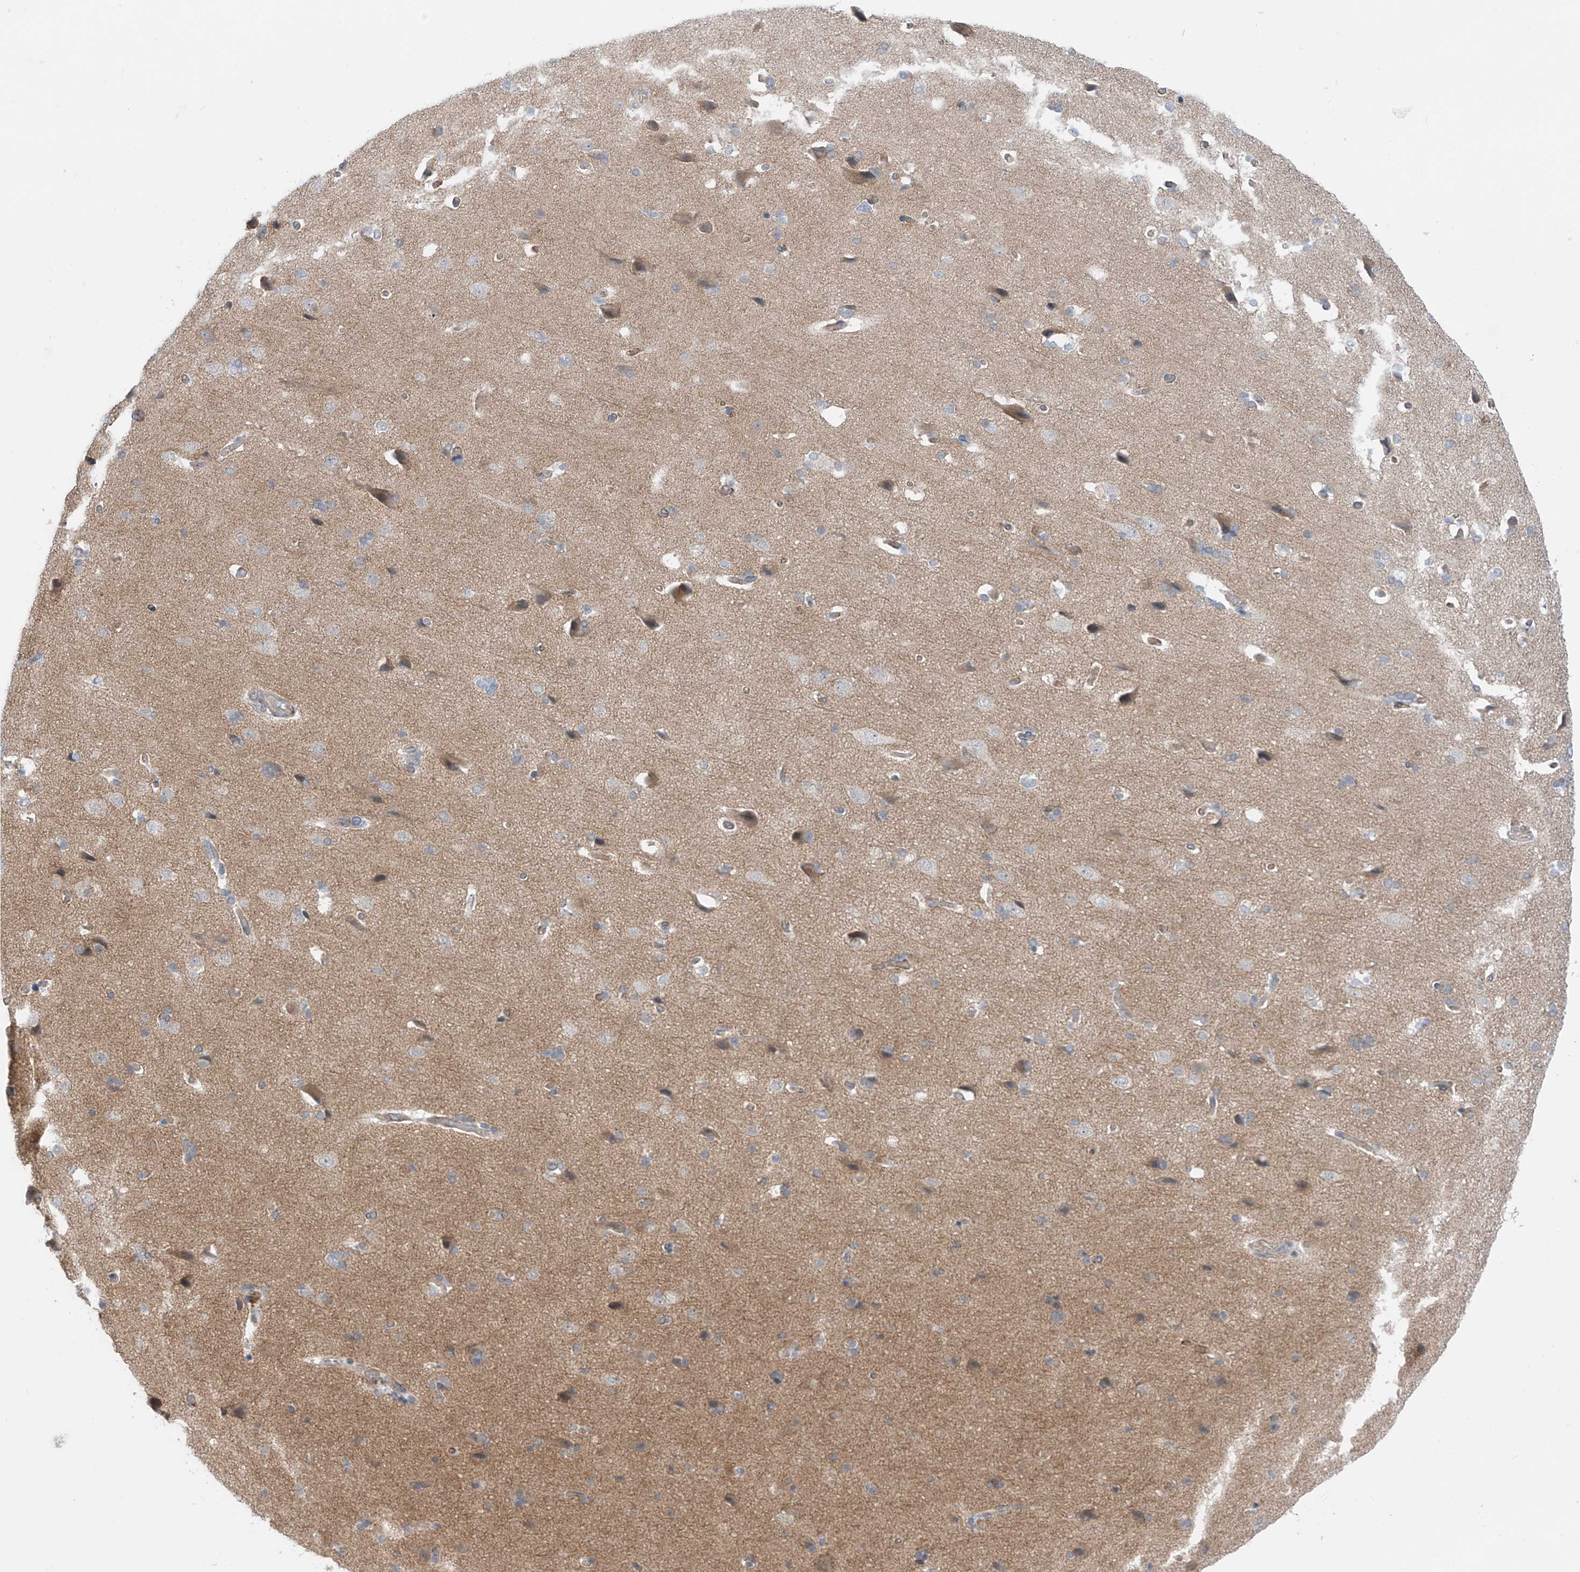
{"staining": {"intensity": "weak", "quantity": ">75%", "location": "cytoplasmic/membranous"}, "tissue": "cerebral cortex", "cell_type": "Endothelial cells", "image_type": "normal", "snomed": [{"axis": "morphology", "description": "Normal tissue, NOS"}, {"axis": "topography", "description": "Cerebral cortex"}], "caption": "This image demonstrates immunohistochemistry staining of normal human cerebral cortex, with low weak cytoplasmic/membranous expression in approximately >75% of endothelial cells.", "gene": "ABLIM2", "patient": {"sex": "male", "age": 62}}